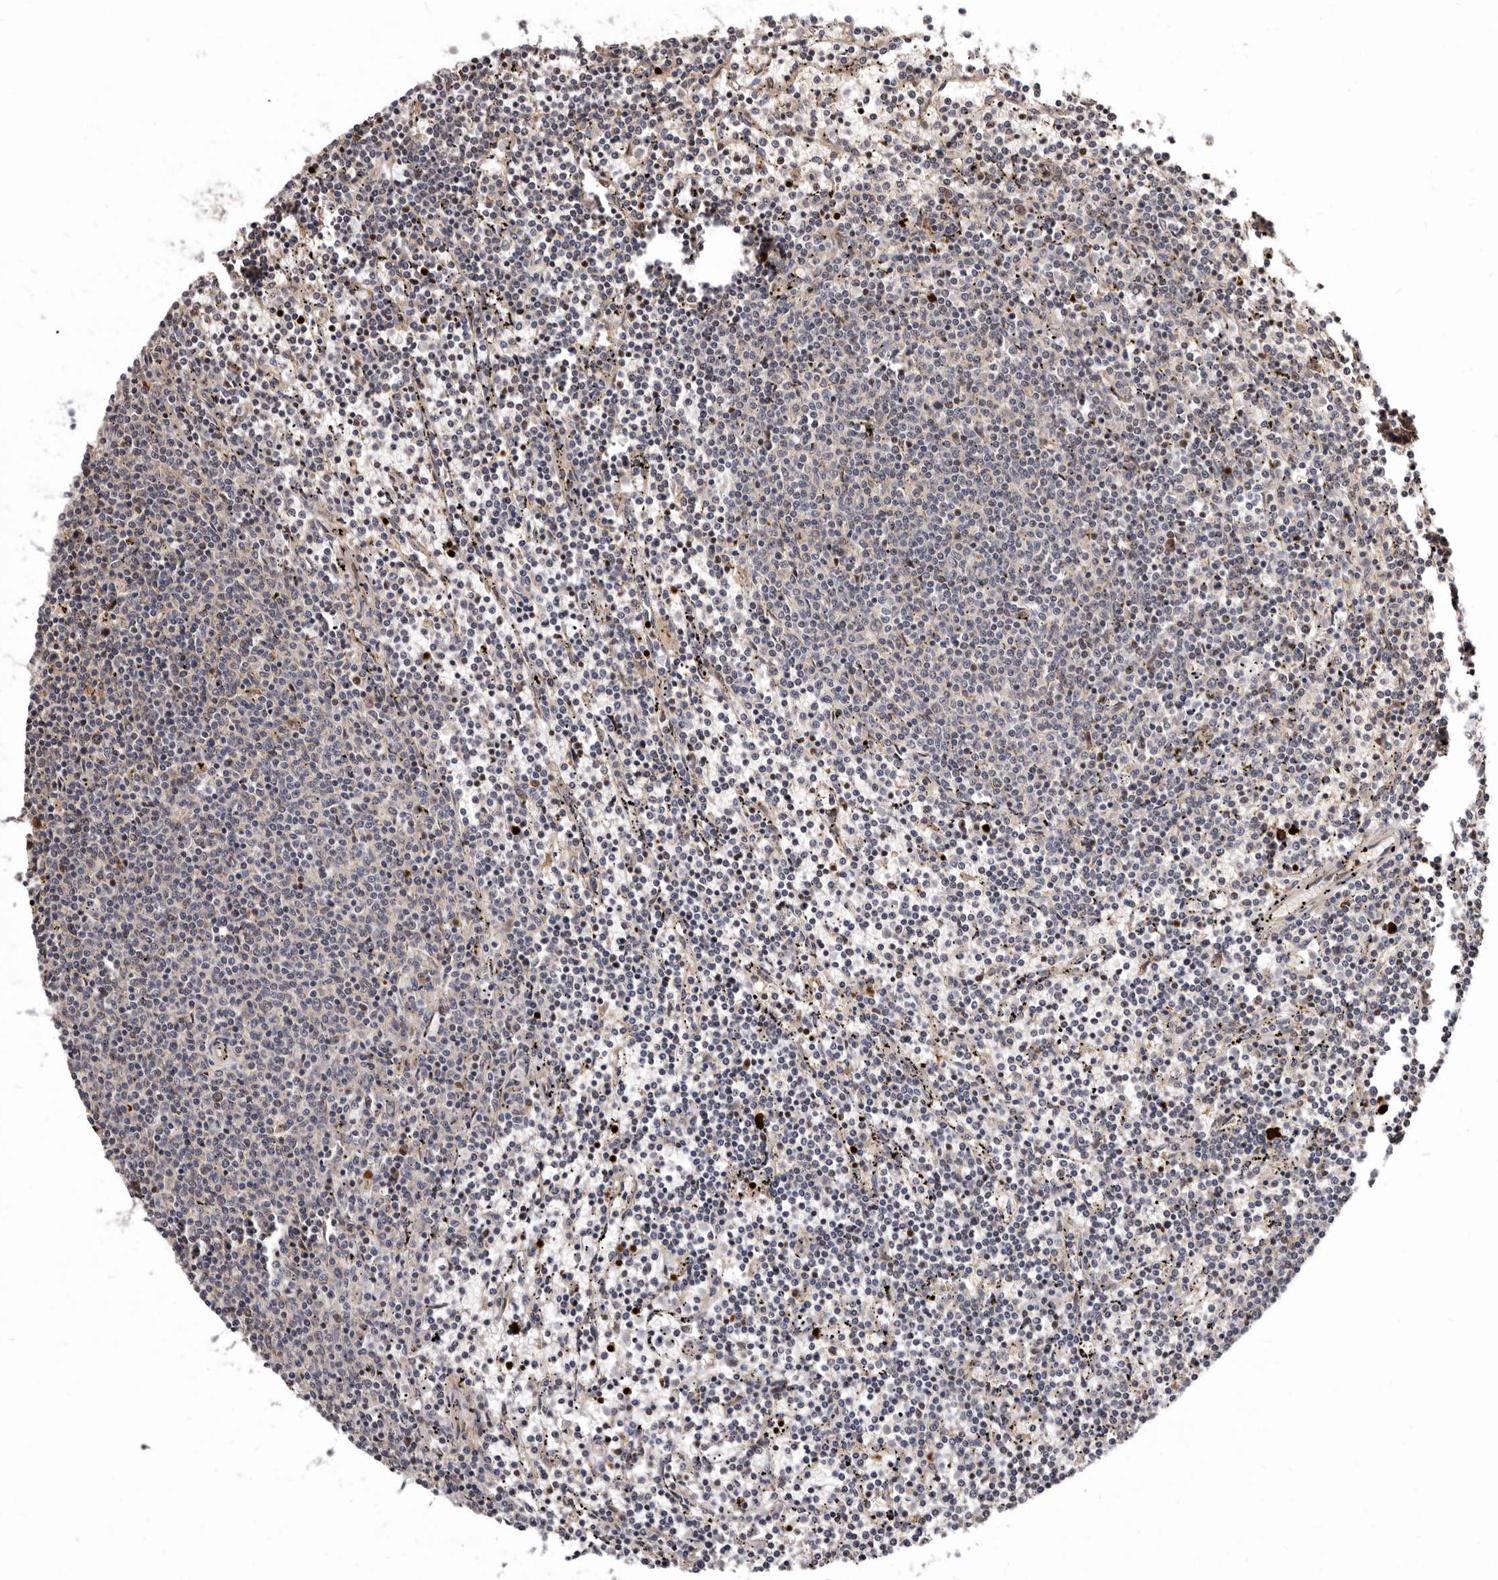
{"staining": {"intensity": "negative", "quantity": "none", "location": "none"}, "tissue": "lymphoma", "cell_type": "Tumor cells", "image_type": "cancer", "snomed": [{"axis": "morphology", "description": "Malignant lymphoma, non-Hodgkin's type, Low grade"}, {"axis": "topography", "description": "Spleen"}], "caption": "Immunohistochemical staining of low-grade malignant lymphoma, non-Hodgkin's type reveals no significant staining in tumor cells.", "gene": "WEE2", "patient": {"sex": "female", "age": 50}}